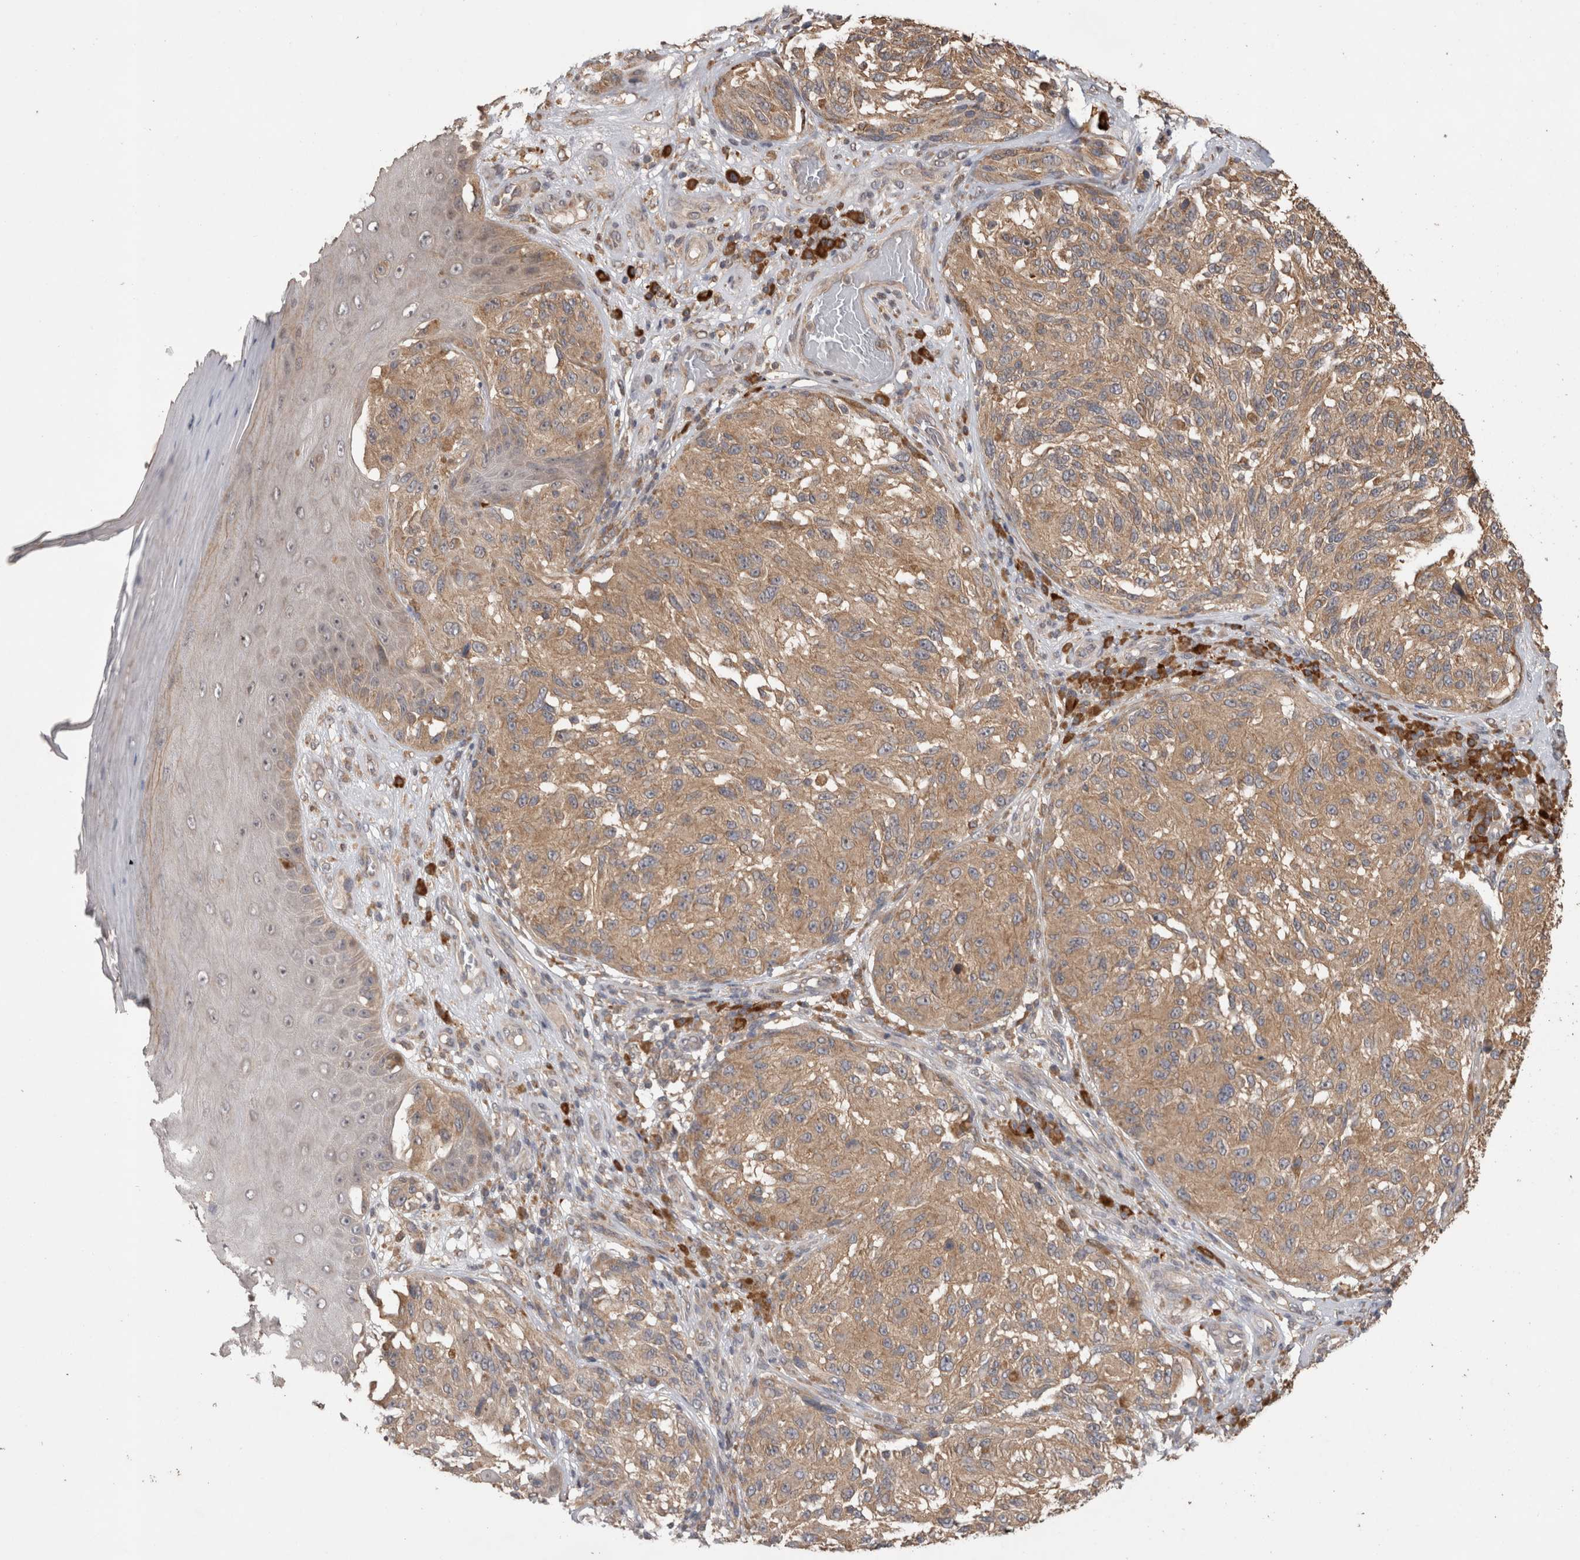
{"staining": {"intensity": "moderate", "quantity": ">75%", "location": "cytoplasmic/membranous"}, "tissue": "melanoma", "cell_type": "Tumor cells", "image_type": "cancer", "snomed": [{"axis": "morphology", "description": "Malignant melanoma, NOS"}, {"axis": "topography", "description": "Skin"}], "caption": "Approximately >75% of tumor cells in human melanoma show moderate cytoplasmic/membranous protein staining as visualized by brown immunohistochemical staining.", "gene": "TBCE", "patient": {"sex": "female", "age": 73}}